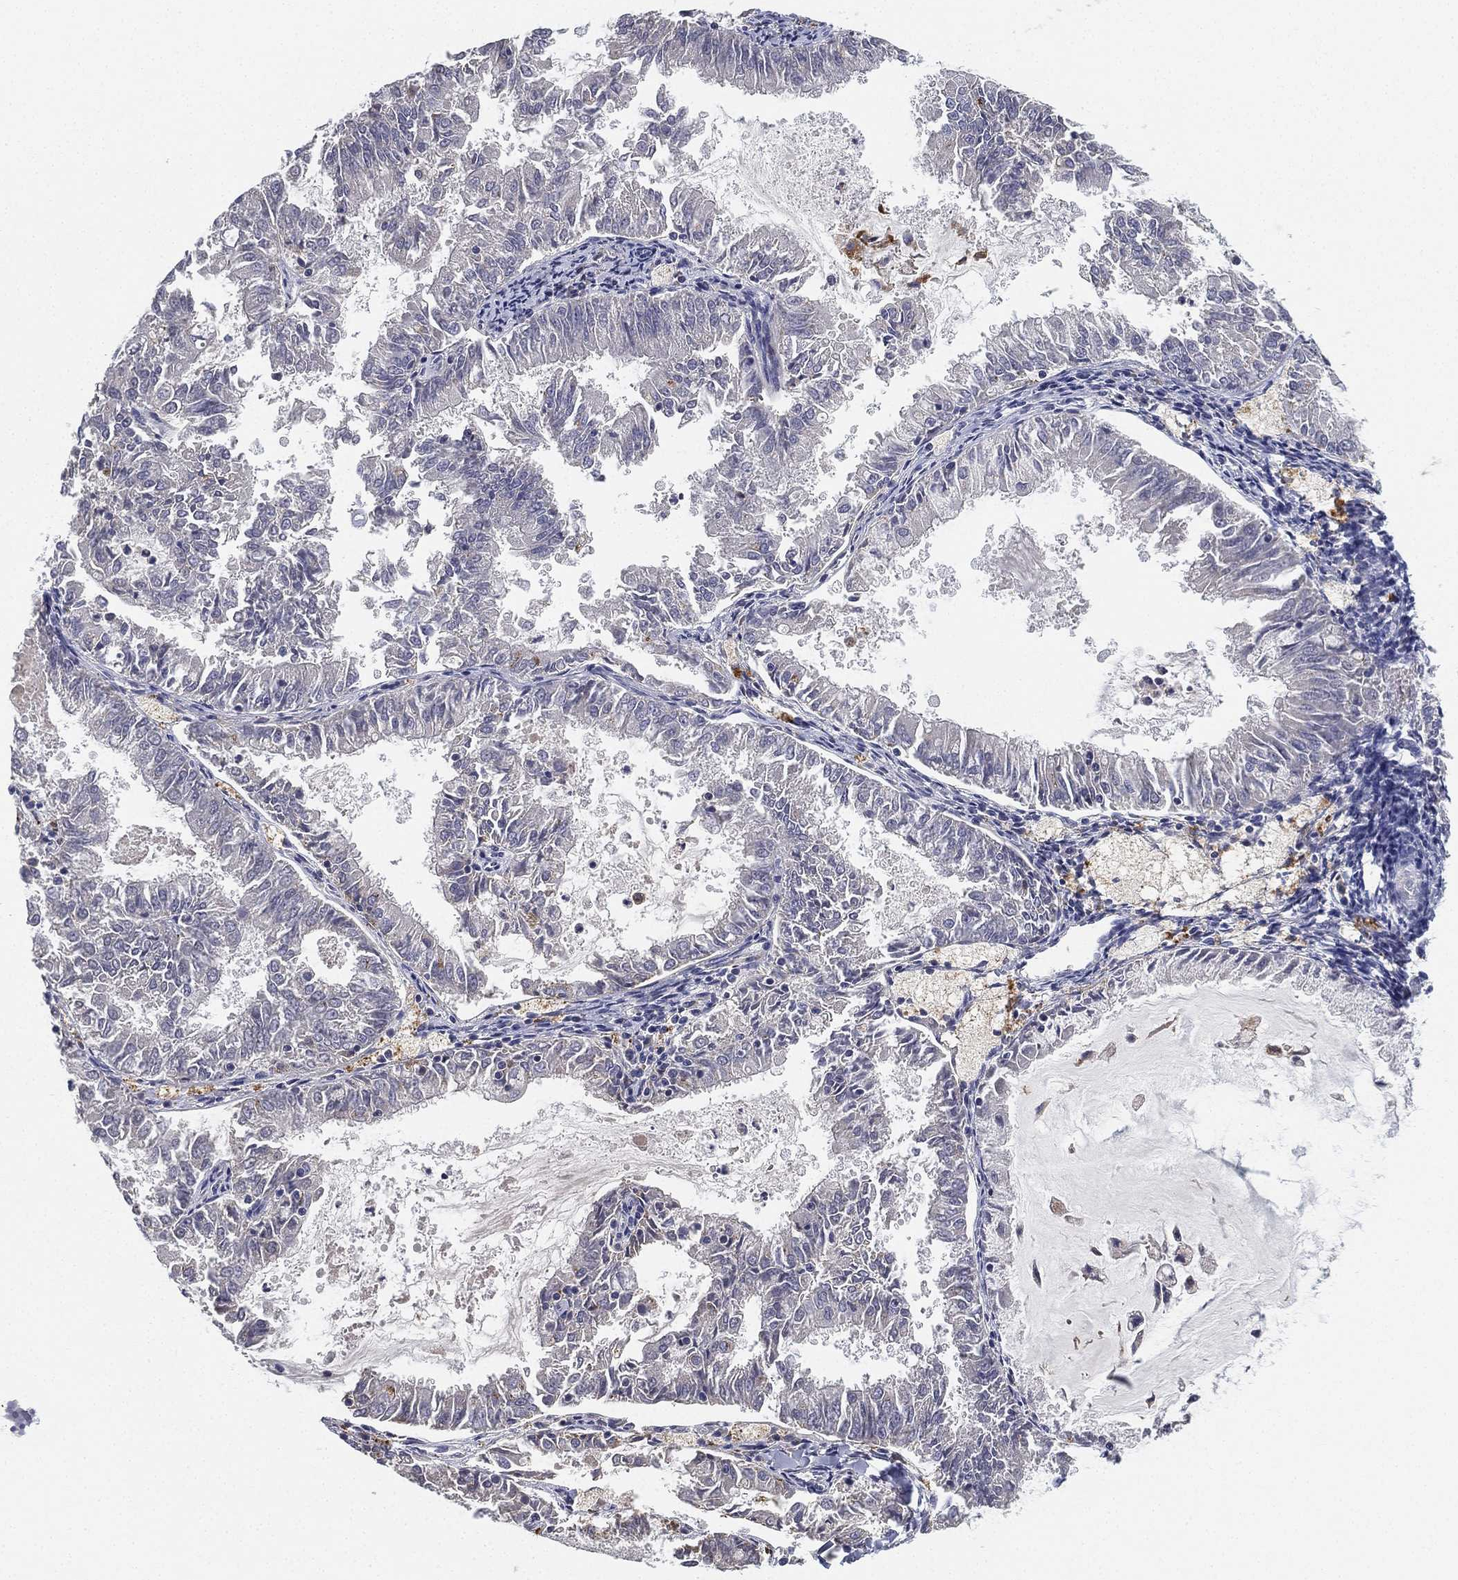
{"staining": {"intensity": "weak", "quantity": "<25%", "location": "cytoplasmic/membranous"}, "tissue": "endometrial cancer", "cell_type": "Tumor cells", "image_type": "cancer", "snomed": [{"axis": "morphology", "description": "Adenocarcinoma, NOS"}, {"axis": "topography", "description": "Endometrium"}], "caption": "Image shows no significant protein expression in tumor cells of endometrial cancer (adenocarcinoma).", "gene": "NPC2", "patient": {"sex": "female", "age": 57}}